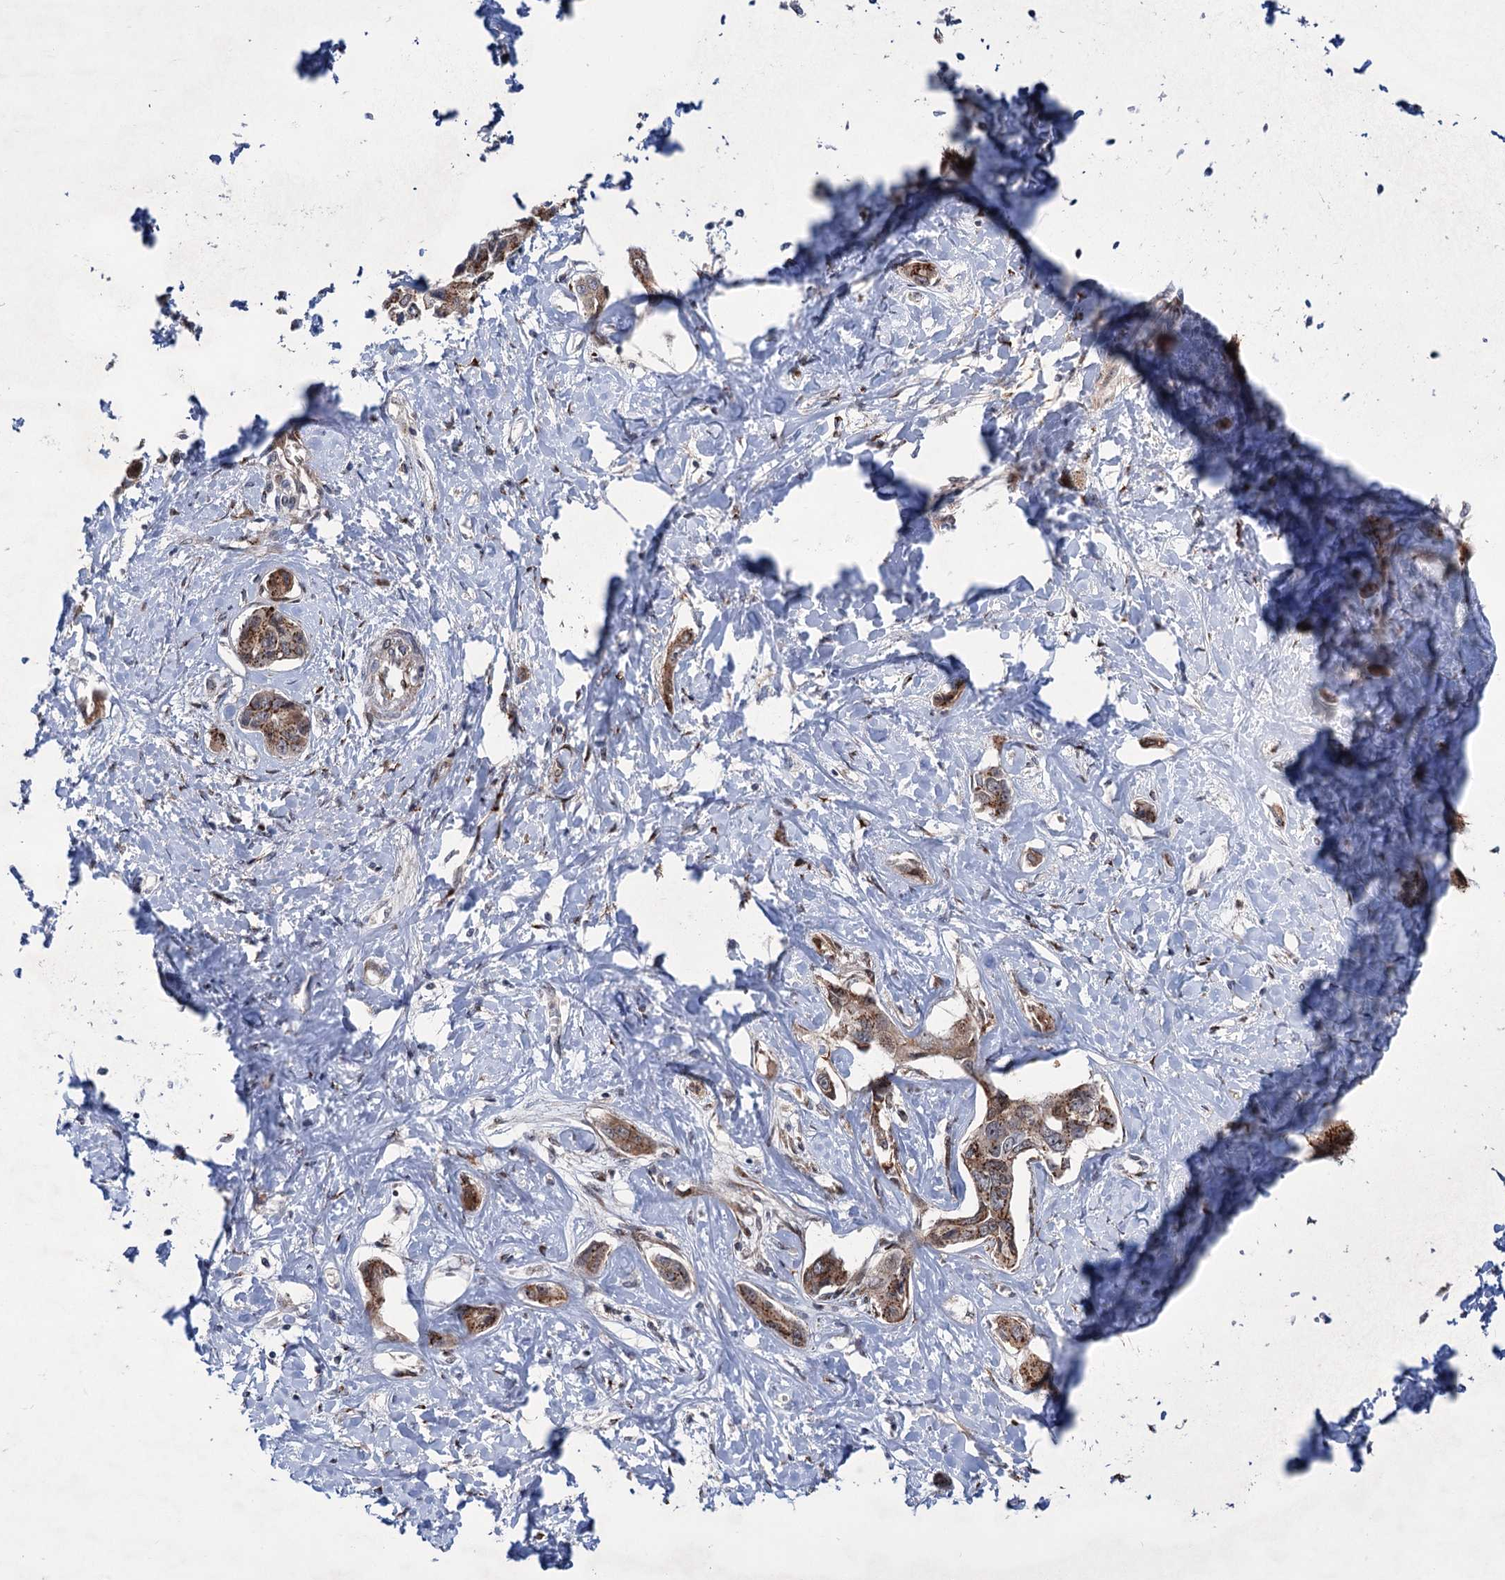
{"staining": {"intensity": "strong", "quantity": ">75%", "location": "cytoplasmic/membranous"}, "tissue": "liver cancer", "cell_type": "Tumor cells", "image_type": "cancer", "snomed": [{"axis": "morphology", "description": "Cholangiocarcinoma"}, {"axis": "topography", "description": "Liver"}], "caption": "Brown immunohistochemical staining in human liver cancer exhibits strong cytoplasmic/membranous staining in about >75% of tumor cells.", "gene": "ELP4", "patient": {"sex": "male", "age": 59}}